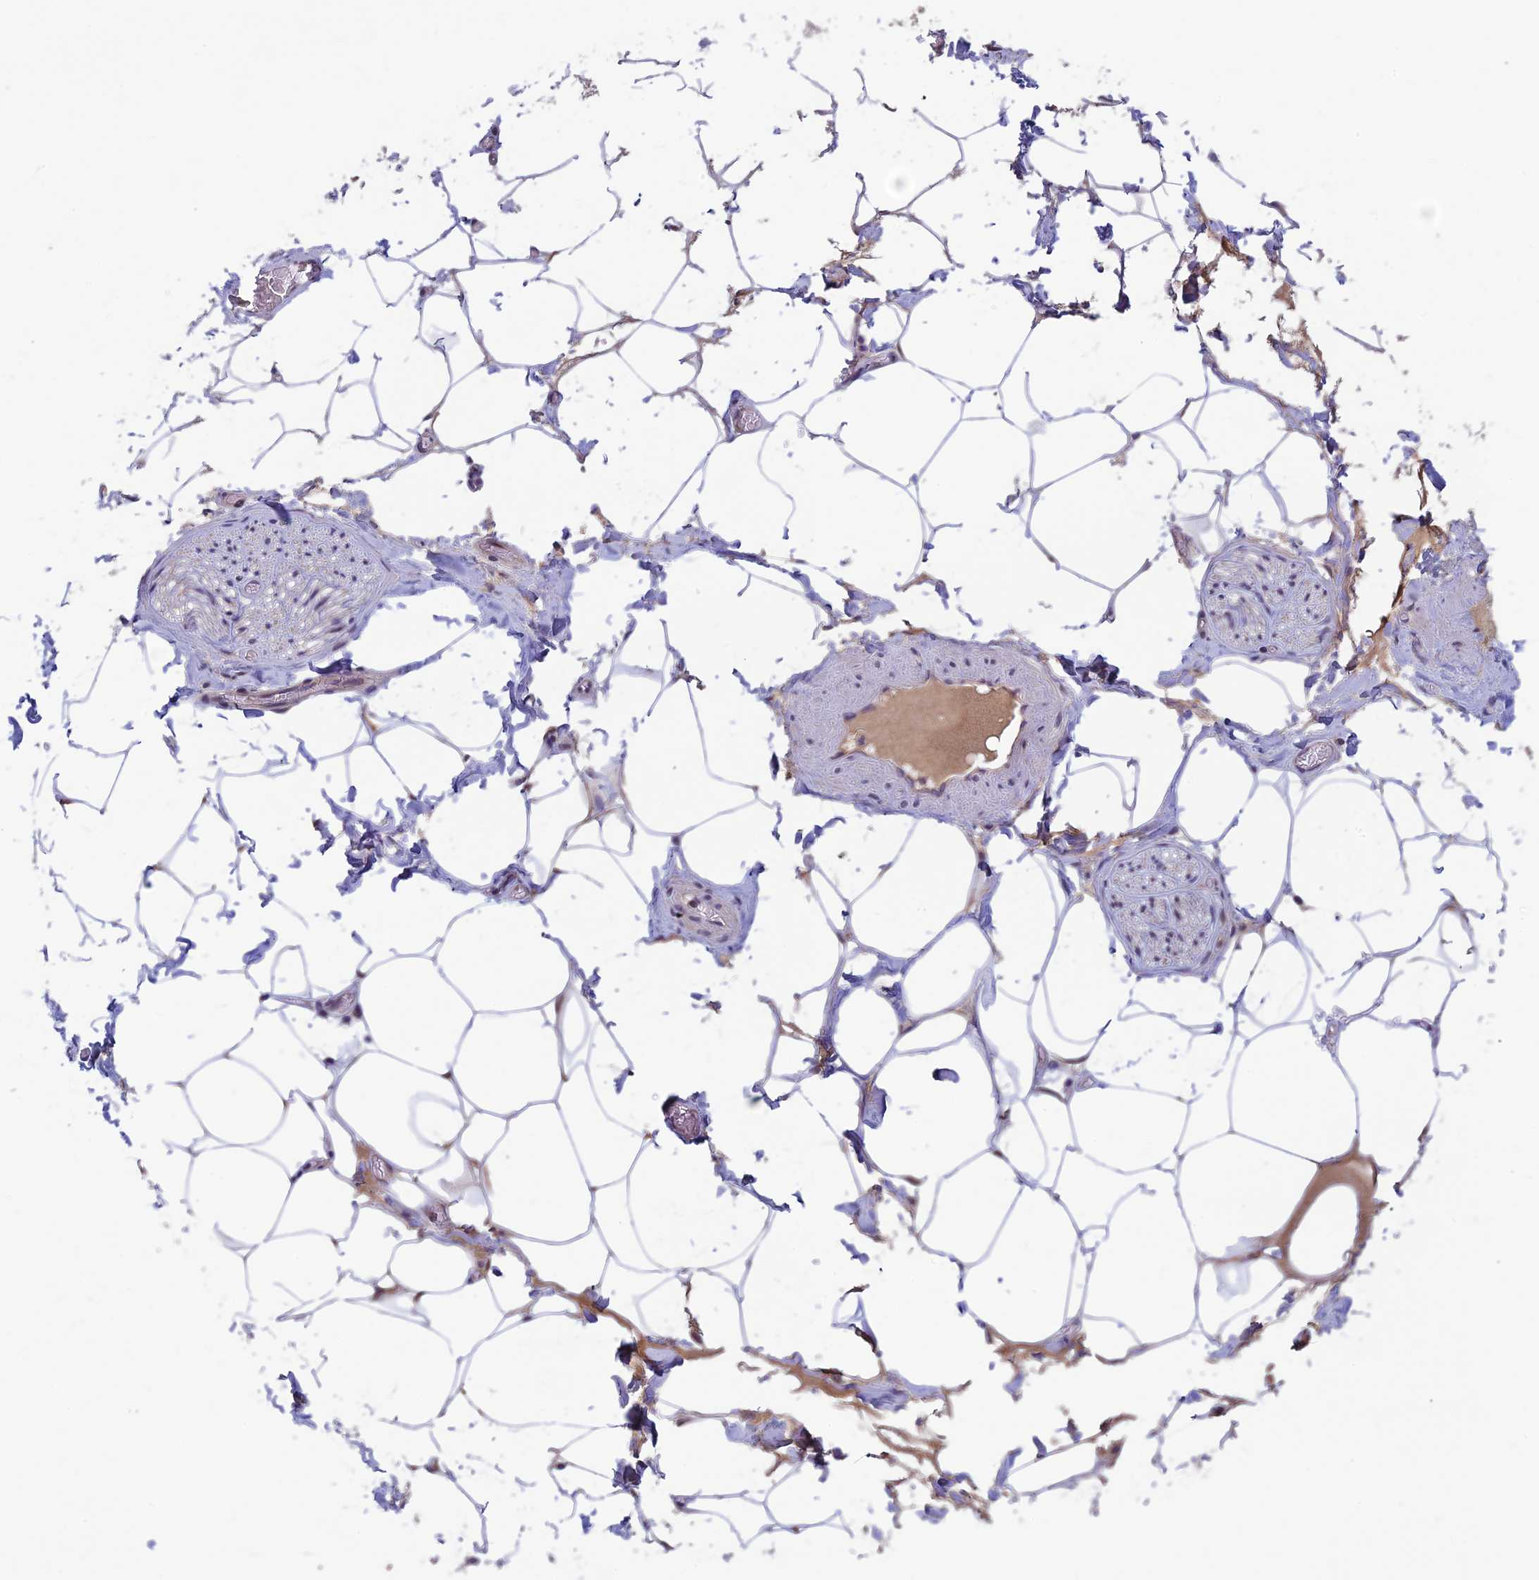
{"staining": {"intensity": "negative", "quantity": "none", "location": "none"}, "tissue": "adipose tissue", "cell_type": "Adipocytes", "image_type": "normal", "snomed": [{"axis": "morphology", "description": "Normal tissue, NOS"}, {"axis": "topography", "description": "Soft tissue"}, {"axis": "topography", "description": "Adipose tissue"}, {"axis": "topography", "description": "Vascular tissue"}, {"axis": "topography", "description": "Peripheral nerve tissue"}], "caption": "Adipocytes show no significant protein positivity in normal adipose tissue. (Brightfield microscopy of DAB immunohistochemistry at high magnification).", "gene": "CCDC15", "patient": {"sex": "male", "age": 46}}